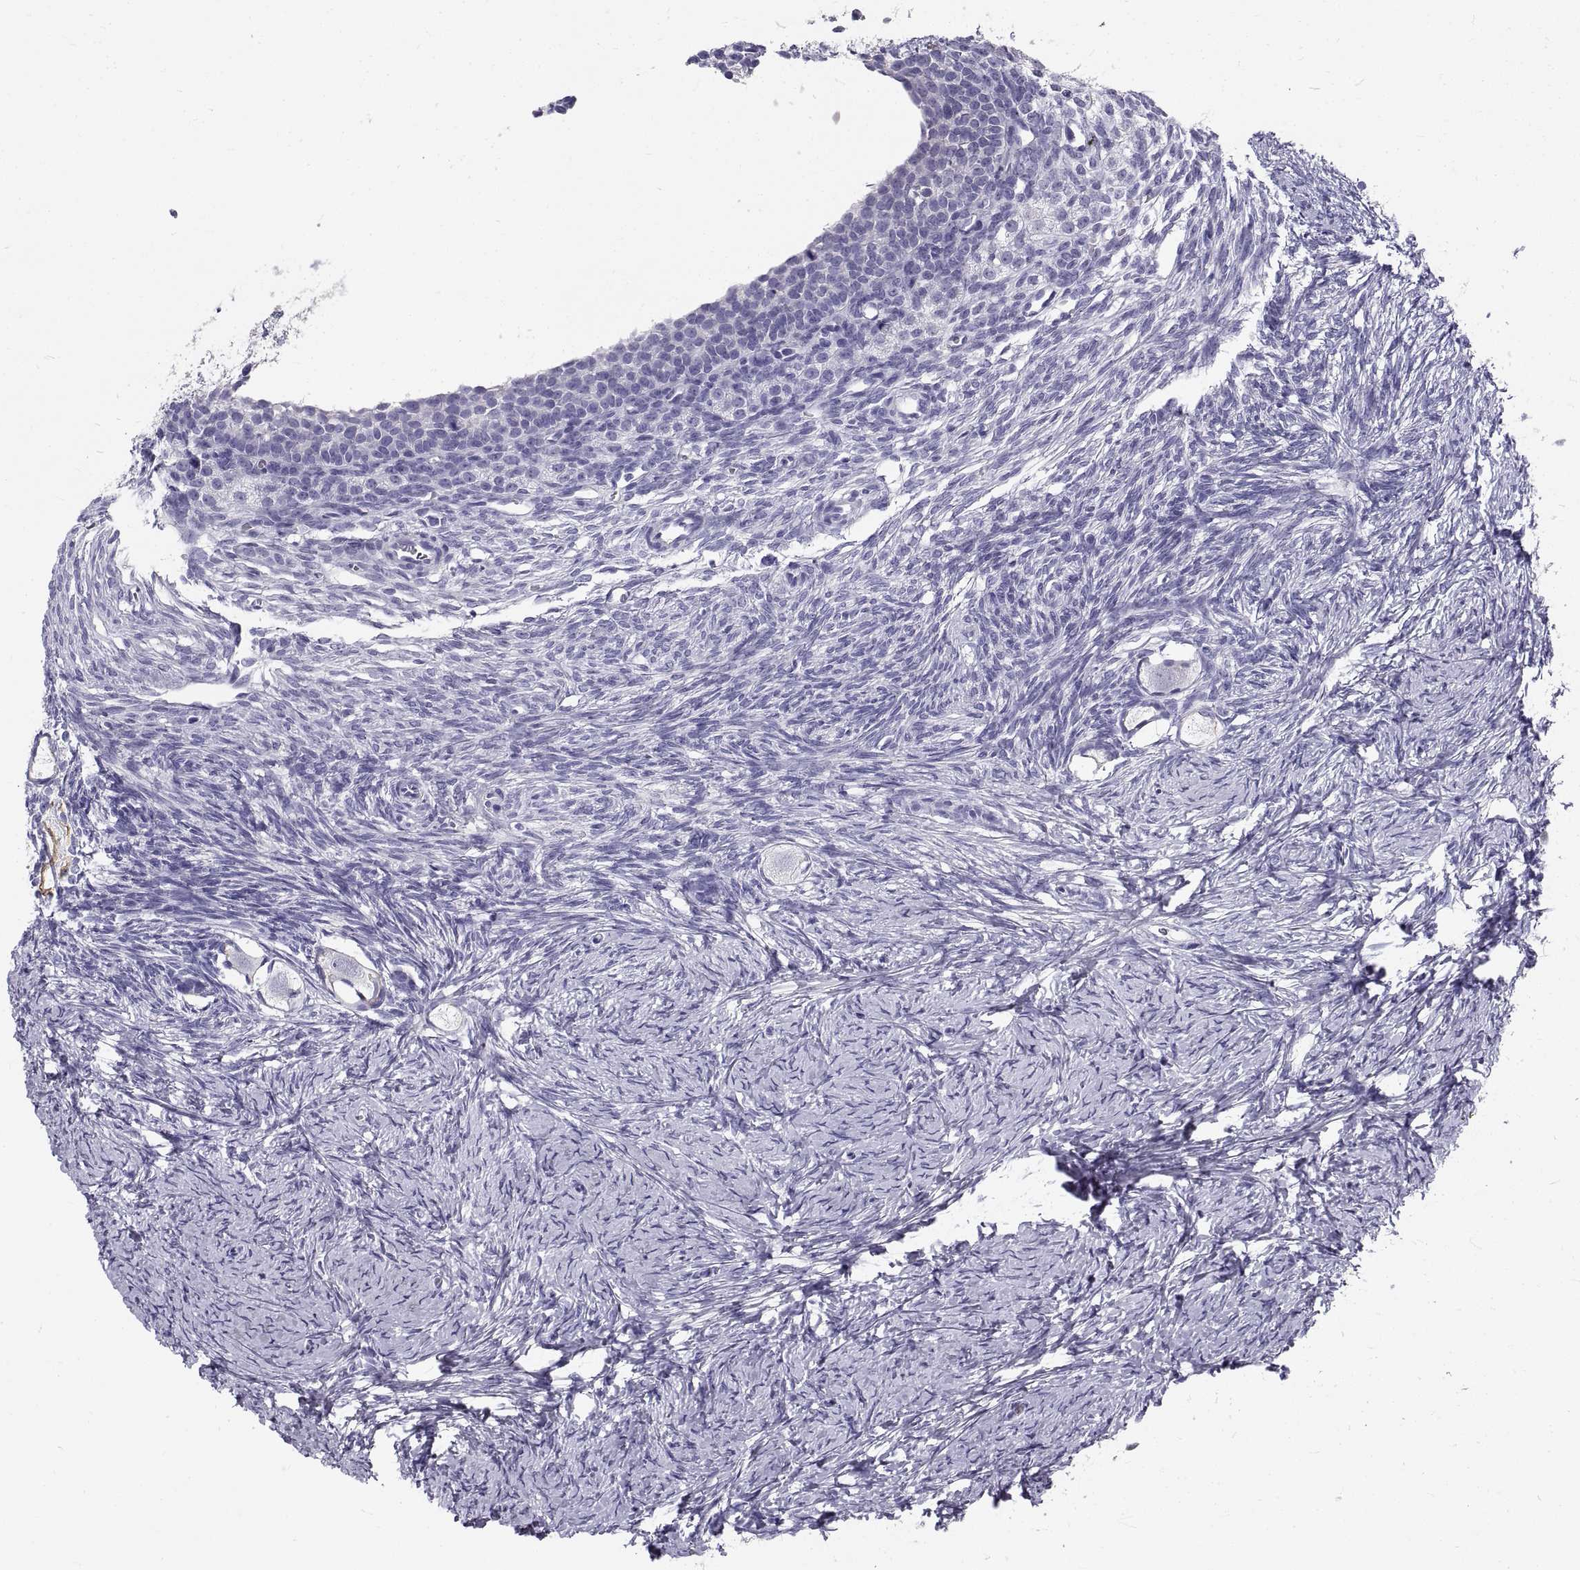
{"staining": {"intensity": "negative", "quantity": "none", "location": "none"}, "tissue": "ovary", "cell_type": "Follicle cells", "image_type": "normal", "snomed": [{"axis": "morphology", "description": "Normal tissue, NOS"}, {"axis": "topography", "description": "Ovary"}], "caption": "Human ovary stained for a protein using immunohistochemistry displays no positivity in follicle cells.", "gene": "GNG12", "patient": {"sex": "female", "age": 27}}